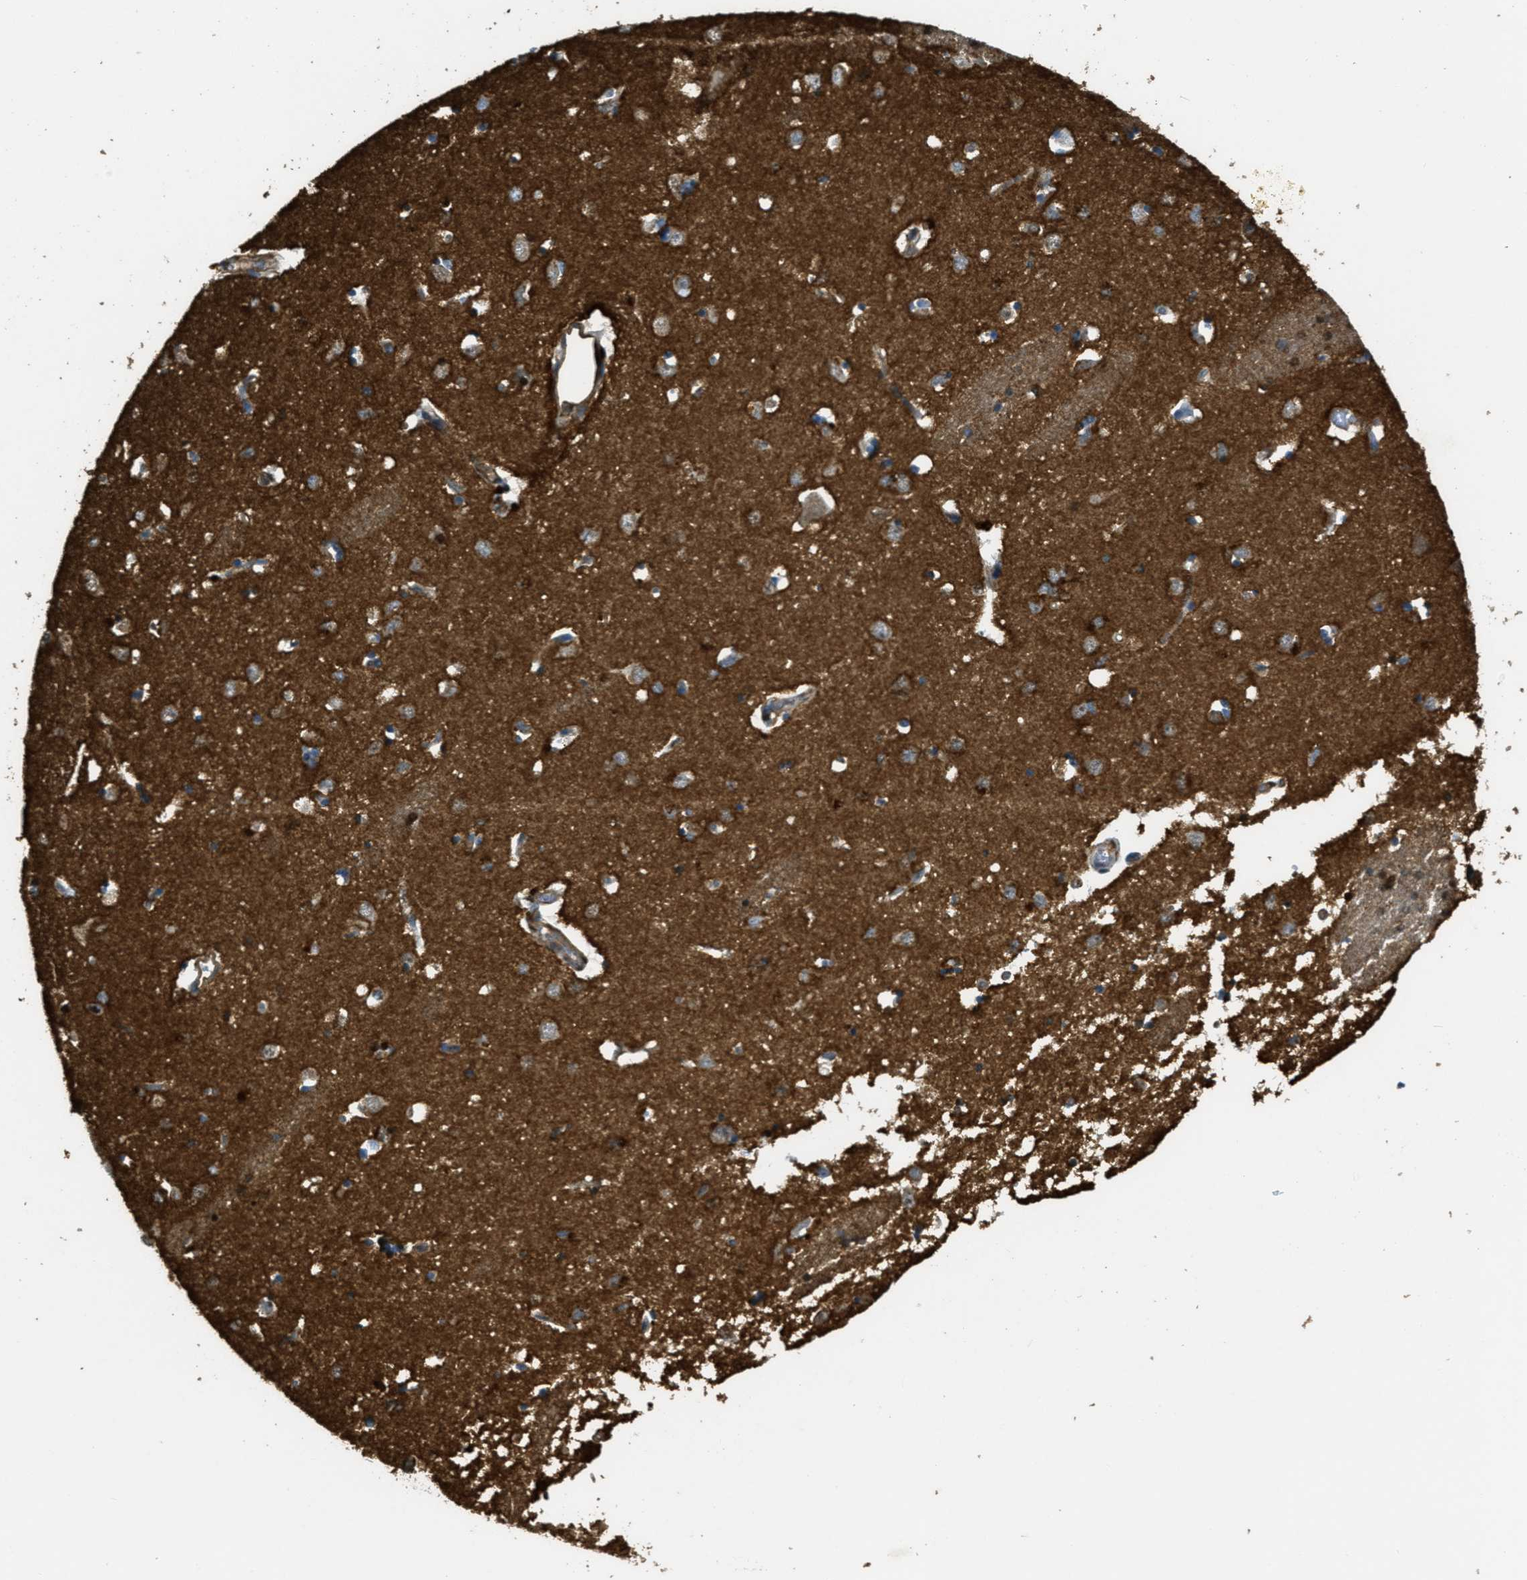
{"staining": {"intensity": "moderate", "quantity": ">75%", "location": "cytoplasmic/membranous"}, "tissue": "caudate", "cell_type": "Glial cells", "image_type": "normal", "snomed": [{"axis": "morphology", "description": "Normal tissue, NOS"}, {"axis": "topography", "description": "Lateral ventricle wall"}], "caption": "The micrograph demonstrates immunohistochemical staining of benign caudate. There is moderate cytoplasmic/membranous positivity is appreciated in about >75% of glial cells. Nuclei are stained in blue.", "gene": "OSMR", "patient": {"sex": "female", "age": 19}}